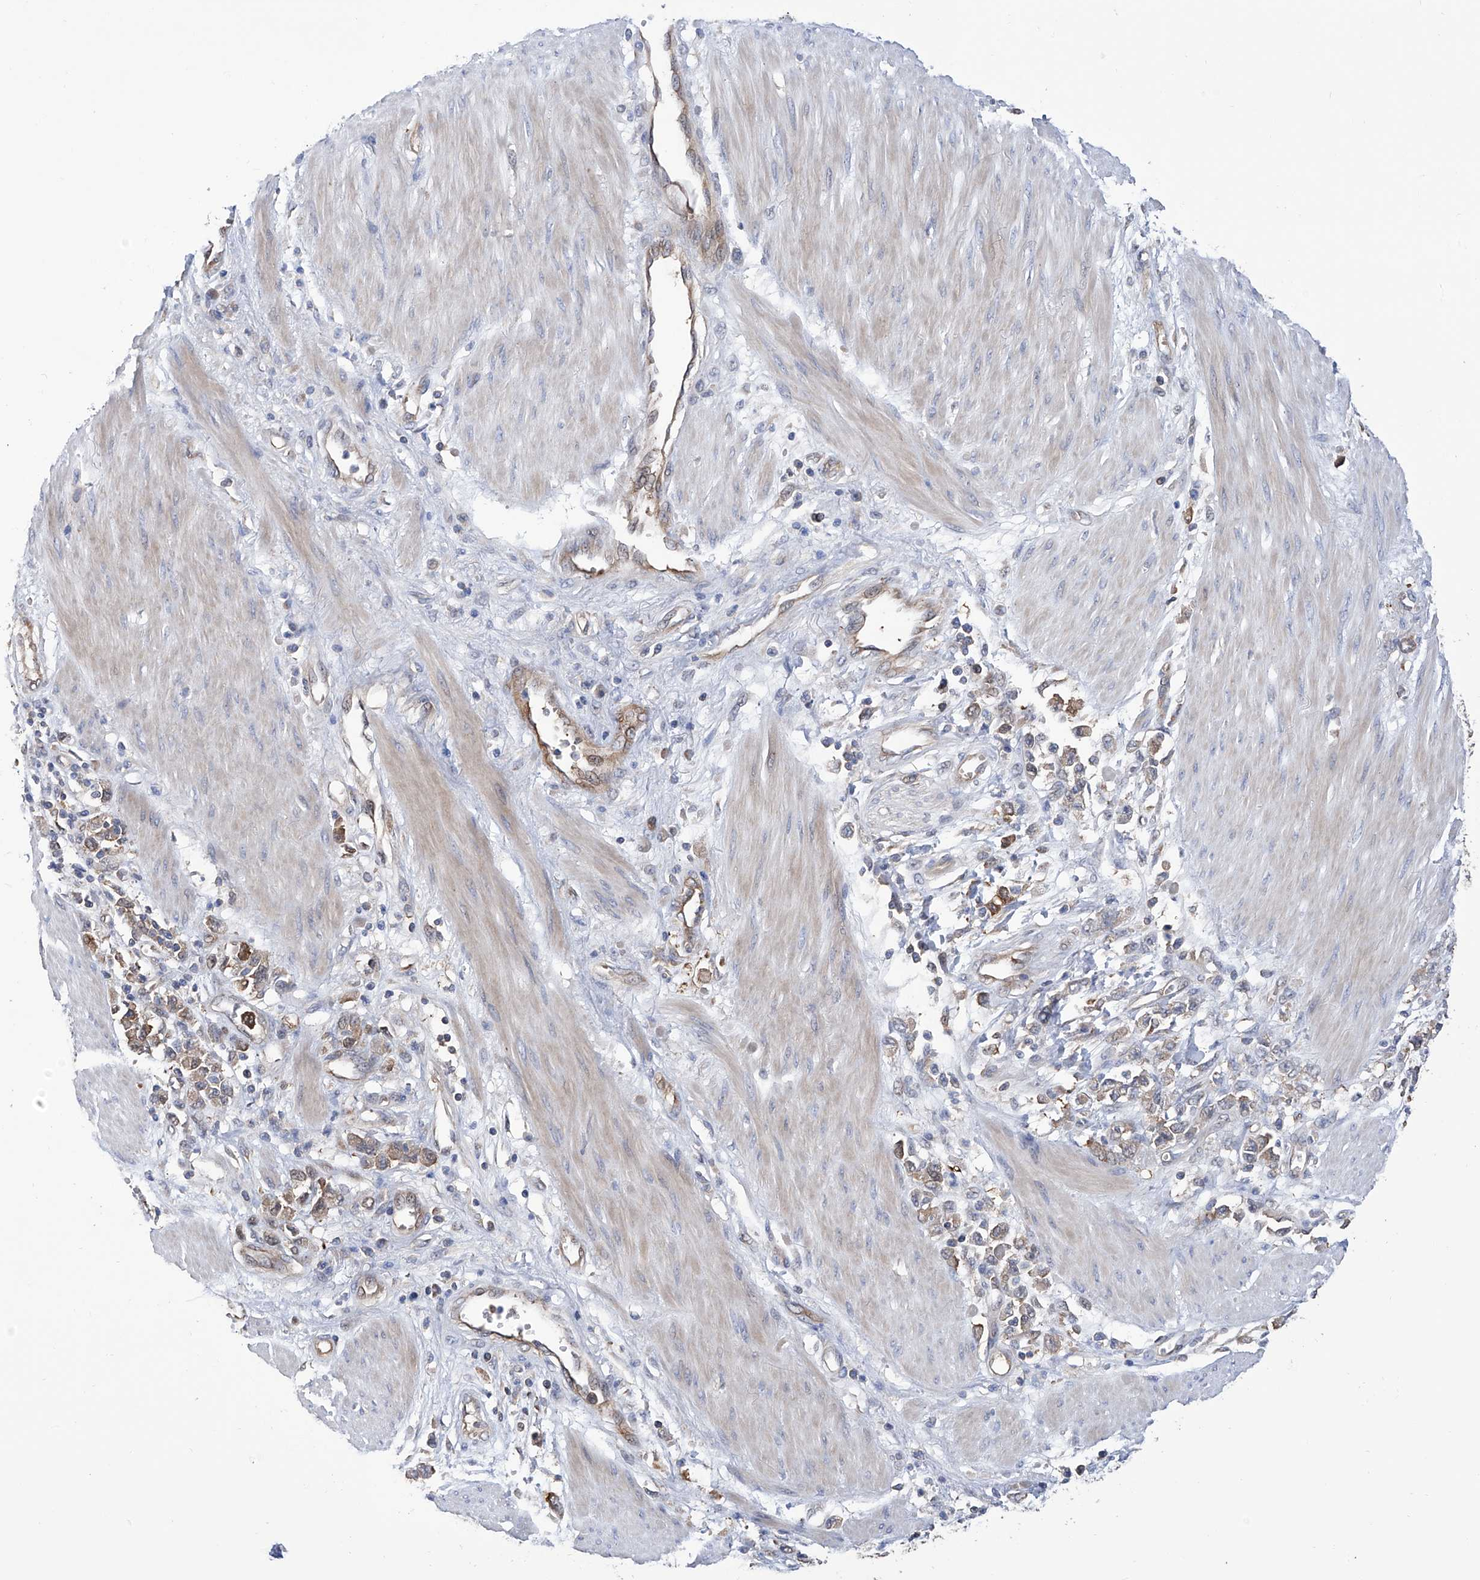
{"staining": {"intensity": "weak", "quantity": ">75%", "location": "cytoplasmic/membranous"}, "tissue": "stomach cancer", "cell_type": "Tumor cells", "image_type": "cancer", "snomed": [{"axis": "morphology", "description": "Adenocarcinoma, NOS"}, {"axis": "topography", "description": "Stomach"}], "caption": "Human stomach cancer stained with a brown dye demonstrates weak cytoplasmic/membranous positive expression in approximately >75% of tumor cells.", "gene": "NUDT17", "patient": {"sex": "female", "age": 76}}